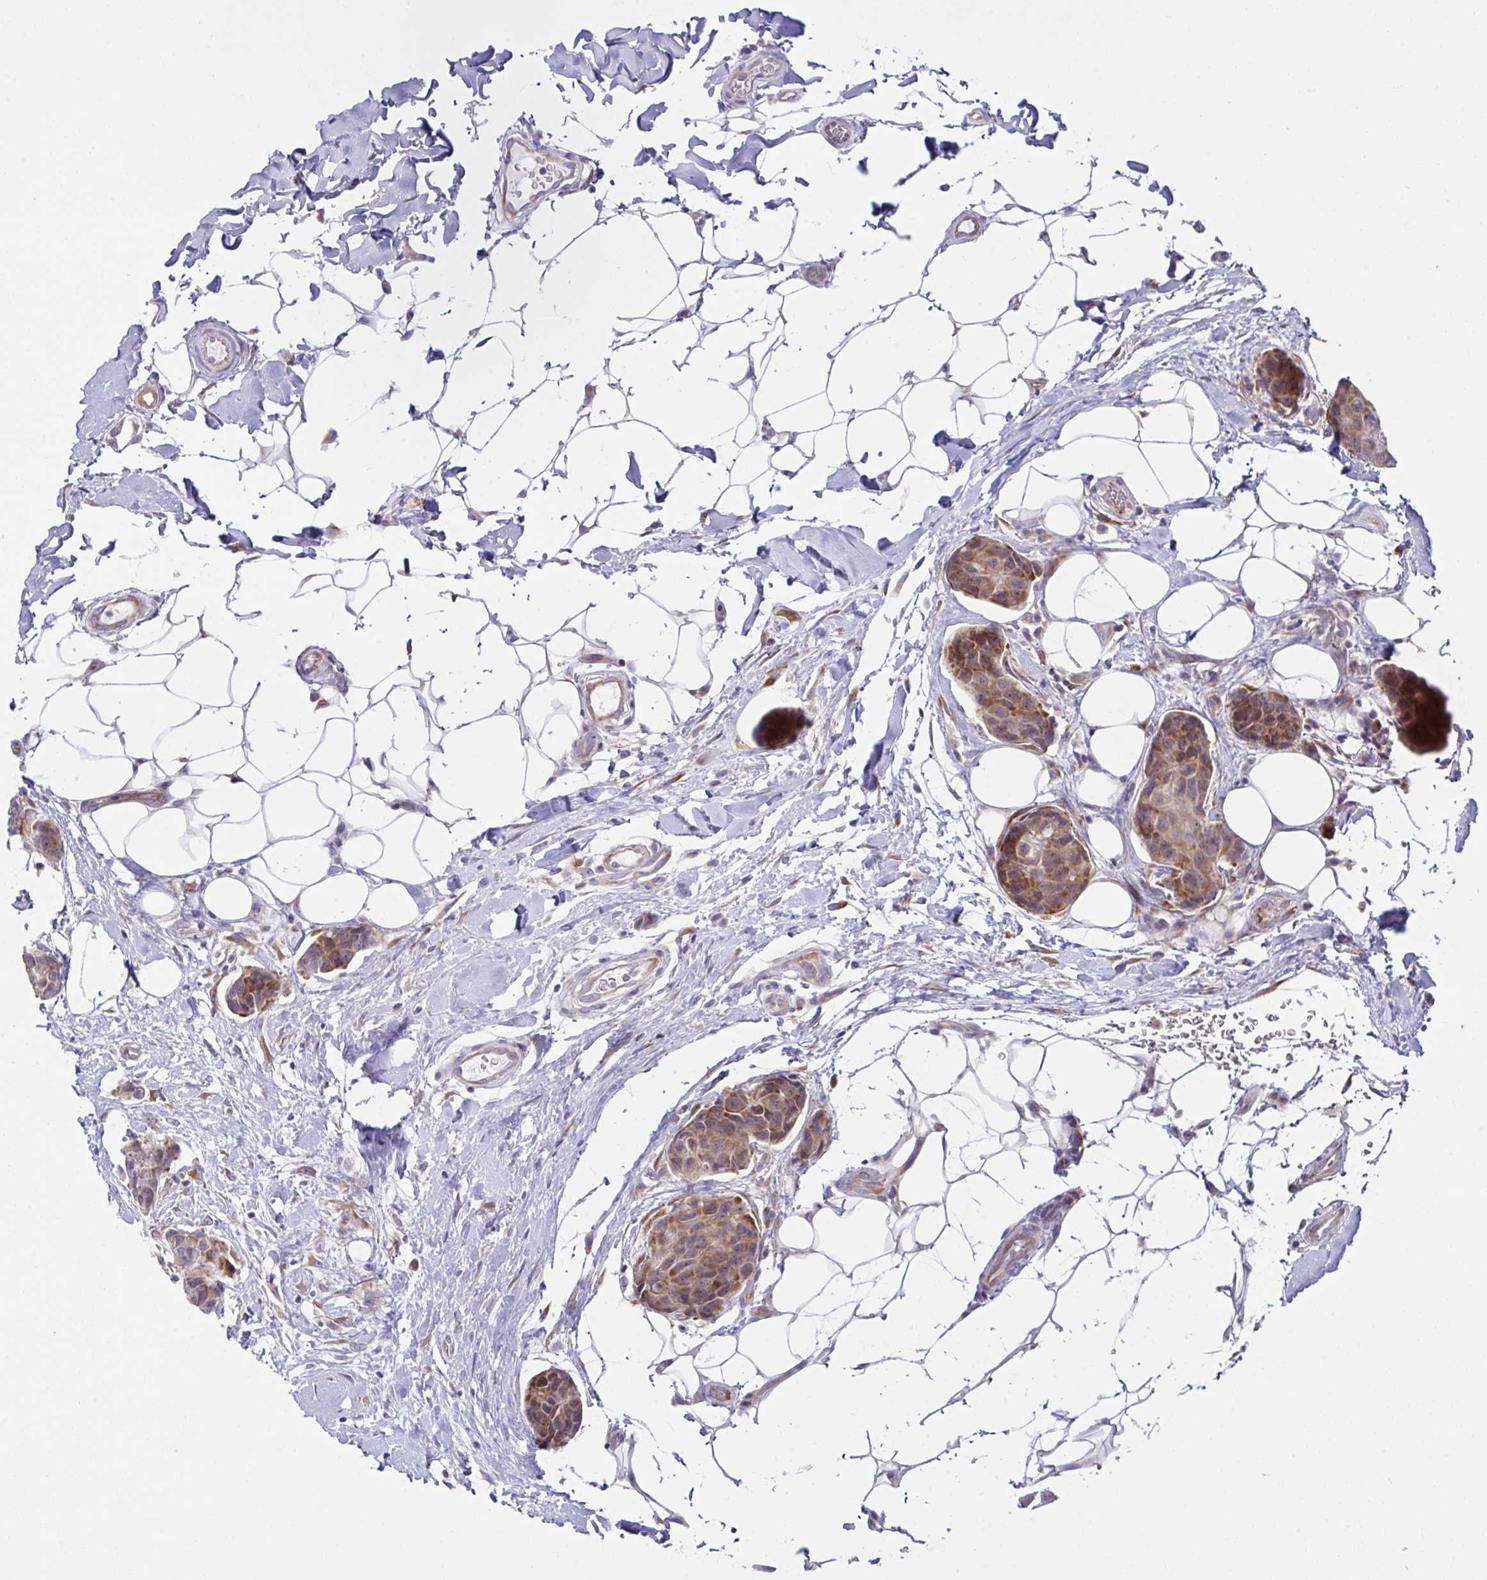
{"staining": {"intensity": "moderate", "quantity": ">75%", "location": "cytoplasmic/membranous"}, "tissue": "breast cancer", "cell_type": "Tumor cells", "image_type": "cancer", "snomed": [{"axis": "morphology", "description": "Duct carcinoma"}, {"axis": "topography", "description": "Breast"}, {"axis": "topography", "description": "Lymph node"}], "caption": "Tumor cells display medium levels of moderate cytoplasmic/membranous positivity in approximately >75% of cells in breast cancer. The protein is stained brown, and the nuclei are stained in blue (DAB (3,3'-diaminobenzidine) IHC with brightfield microscopy, high magnification).", "gene": "FAU", "patient": {"sex": "female", "age": 80}}